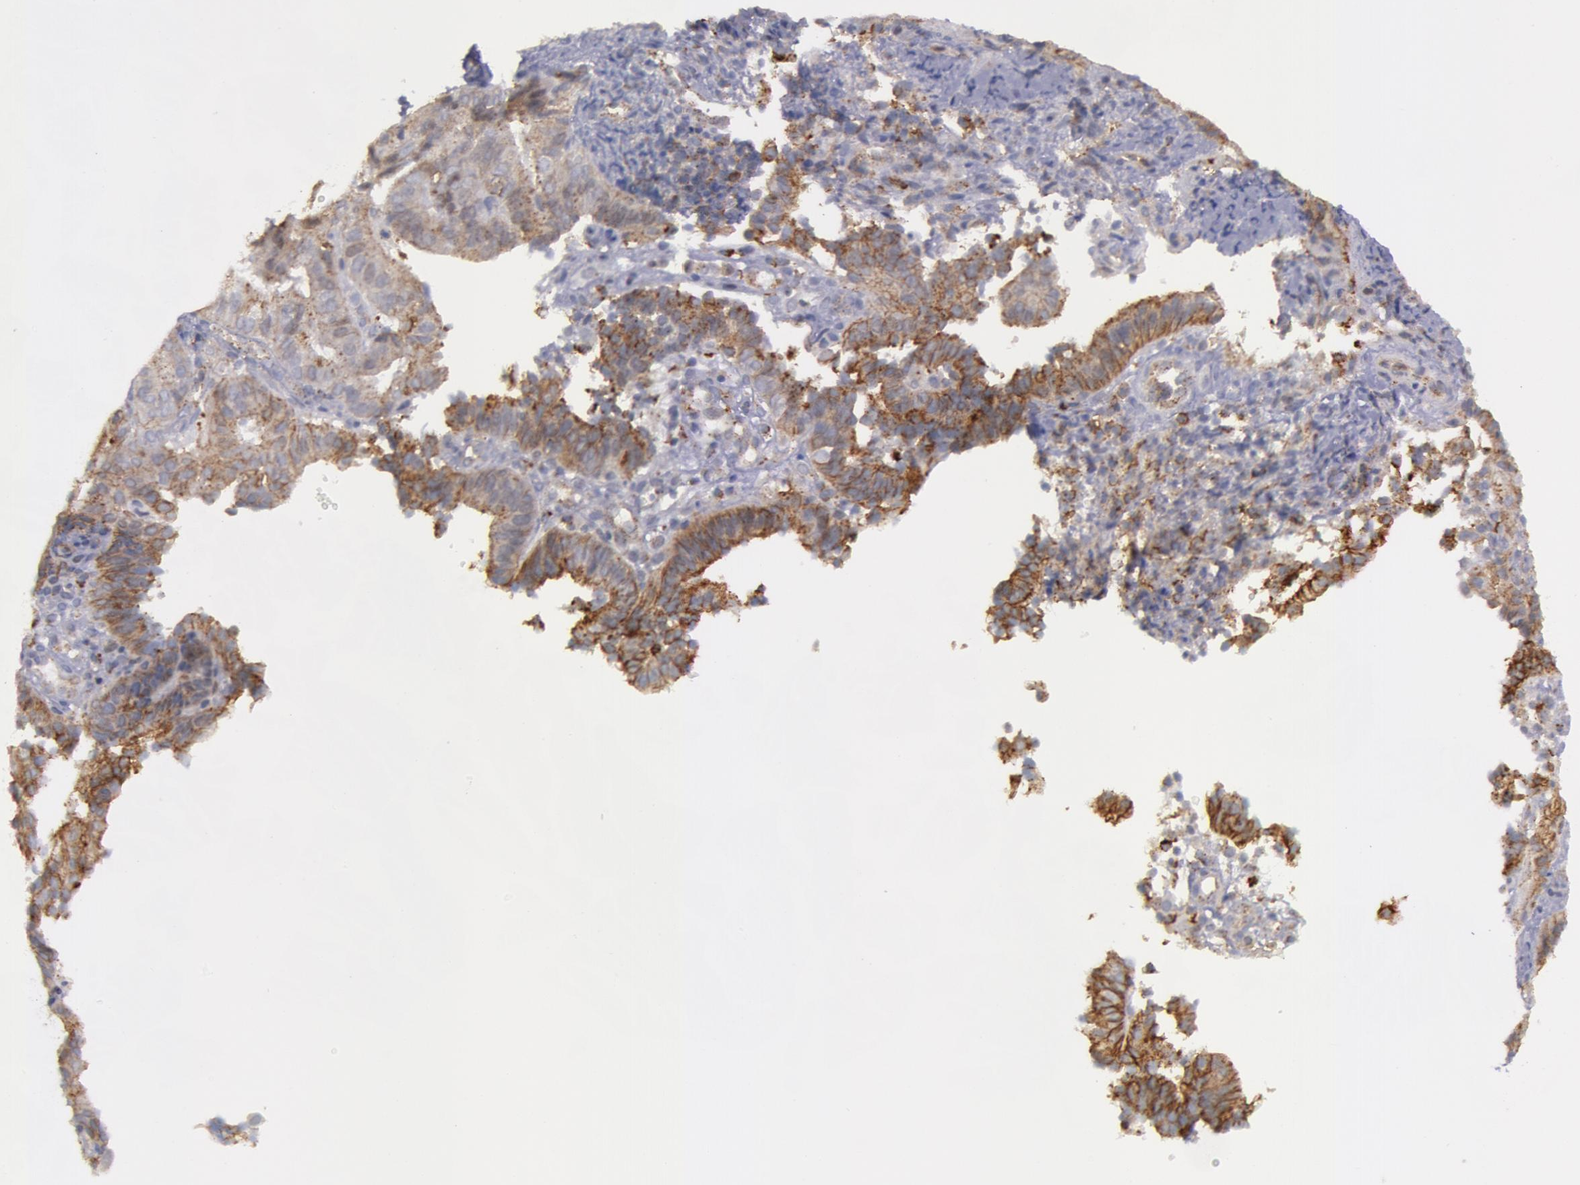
{"staining": {"intensity": "moderate", "quantity": "25%-75%", "location": "cytoplasmic/membranous"}, "tissue": "cervical cancer", "cell_type": "Tumor cells", "image_type": "cancer", "snomed": [{"axis": "morphology", "description": "Adenocarcinoma, NOS"}, {"axis": "topography", "description": "Cervix"}], "caption": "This micrograph shows adenocarcinoma (cervical) stained with immunohistochemistry (IHC) to label a protein in brown. The cytoplasmic/membranous of tumor cells show moderate positivity for the protein. Nuclei are counter-stained blue.", "gene": "FLOT2", "patient": {"sex": "female", "age": 60}}